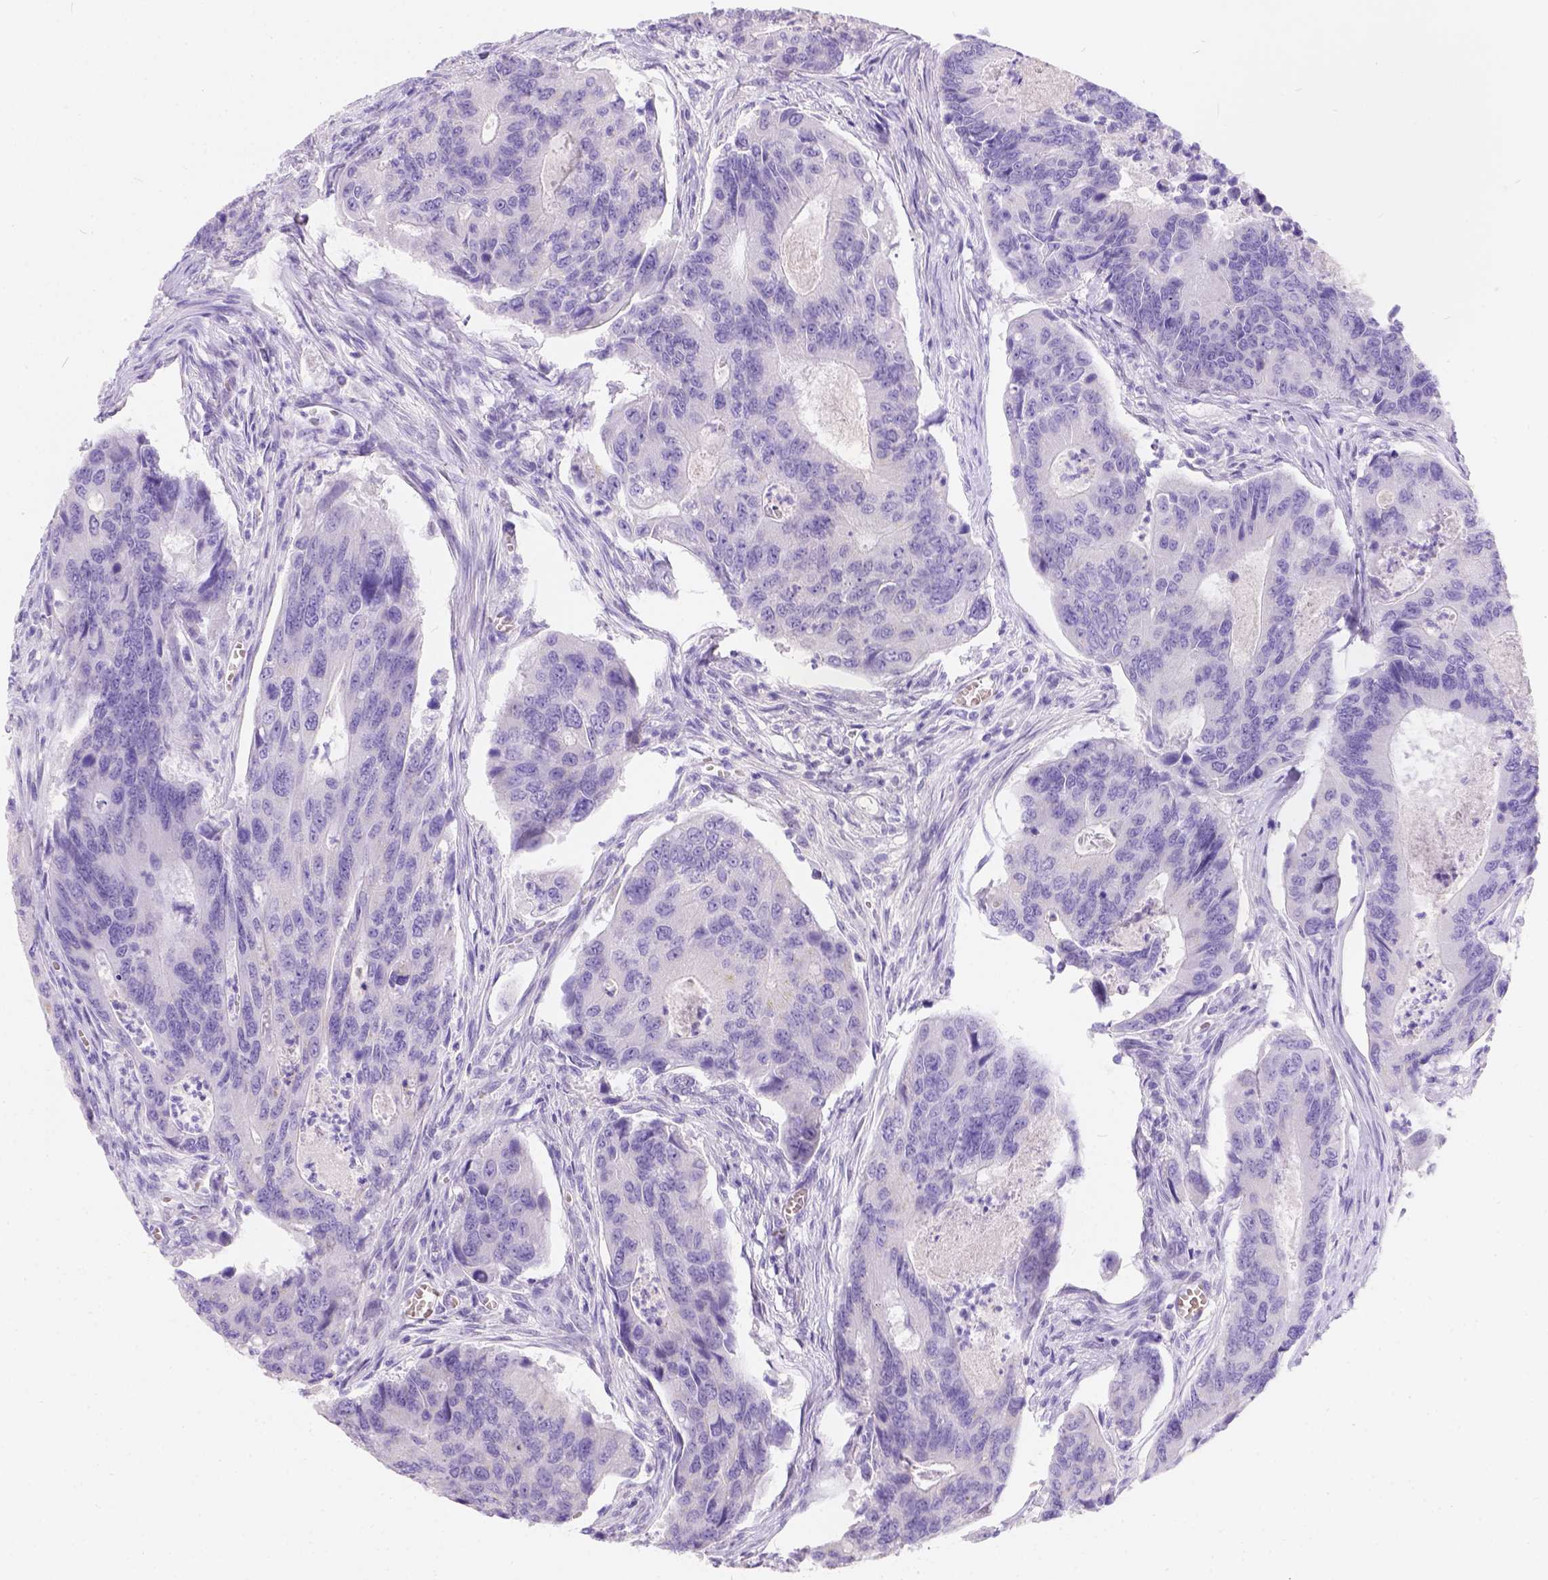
{"staining": {"intensity": "negative", "quantity": "none", "location": "none"}, "tissue": "colorectal cancer", "cell_type": "Tumor cells", "image_type": "cancer", "snomed": [{"axis": "morphology", "description": "Adenocarcinoma, NOS"}, {"axis": "topography", "description": "Colon"}], "caption": "Human adenocarcinoma (colorectal) stained for a protein using immunohistochemistry (IHC) exhibits no positivity in tumor cells.", "gene": "PHF7", "patient": {"sex": "female", "age": 67}}